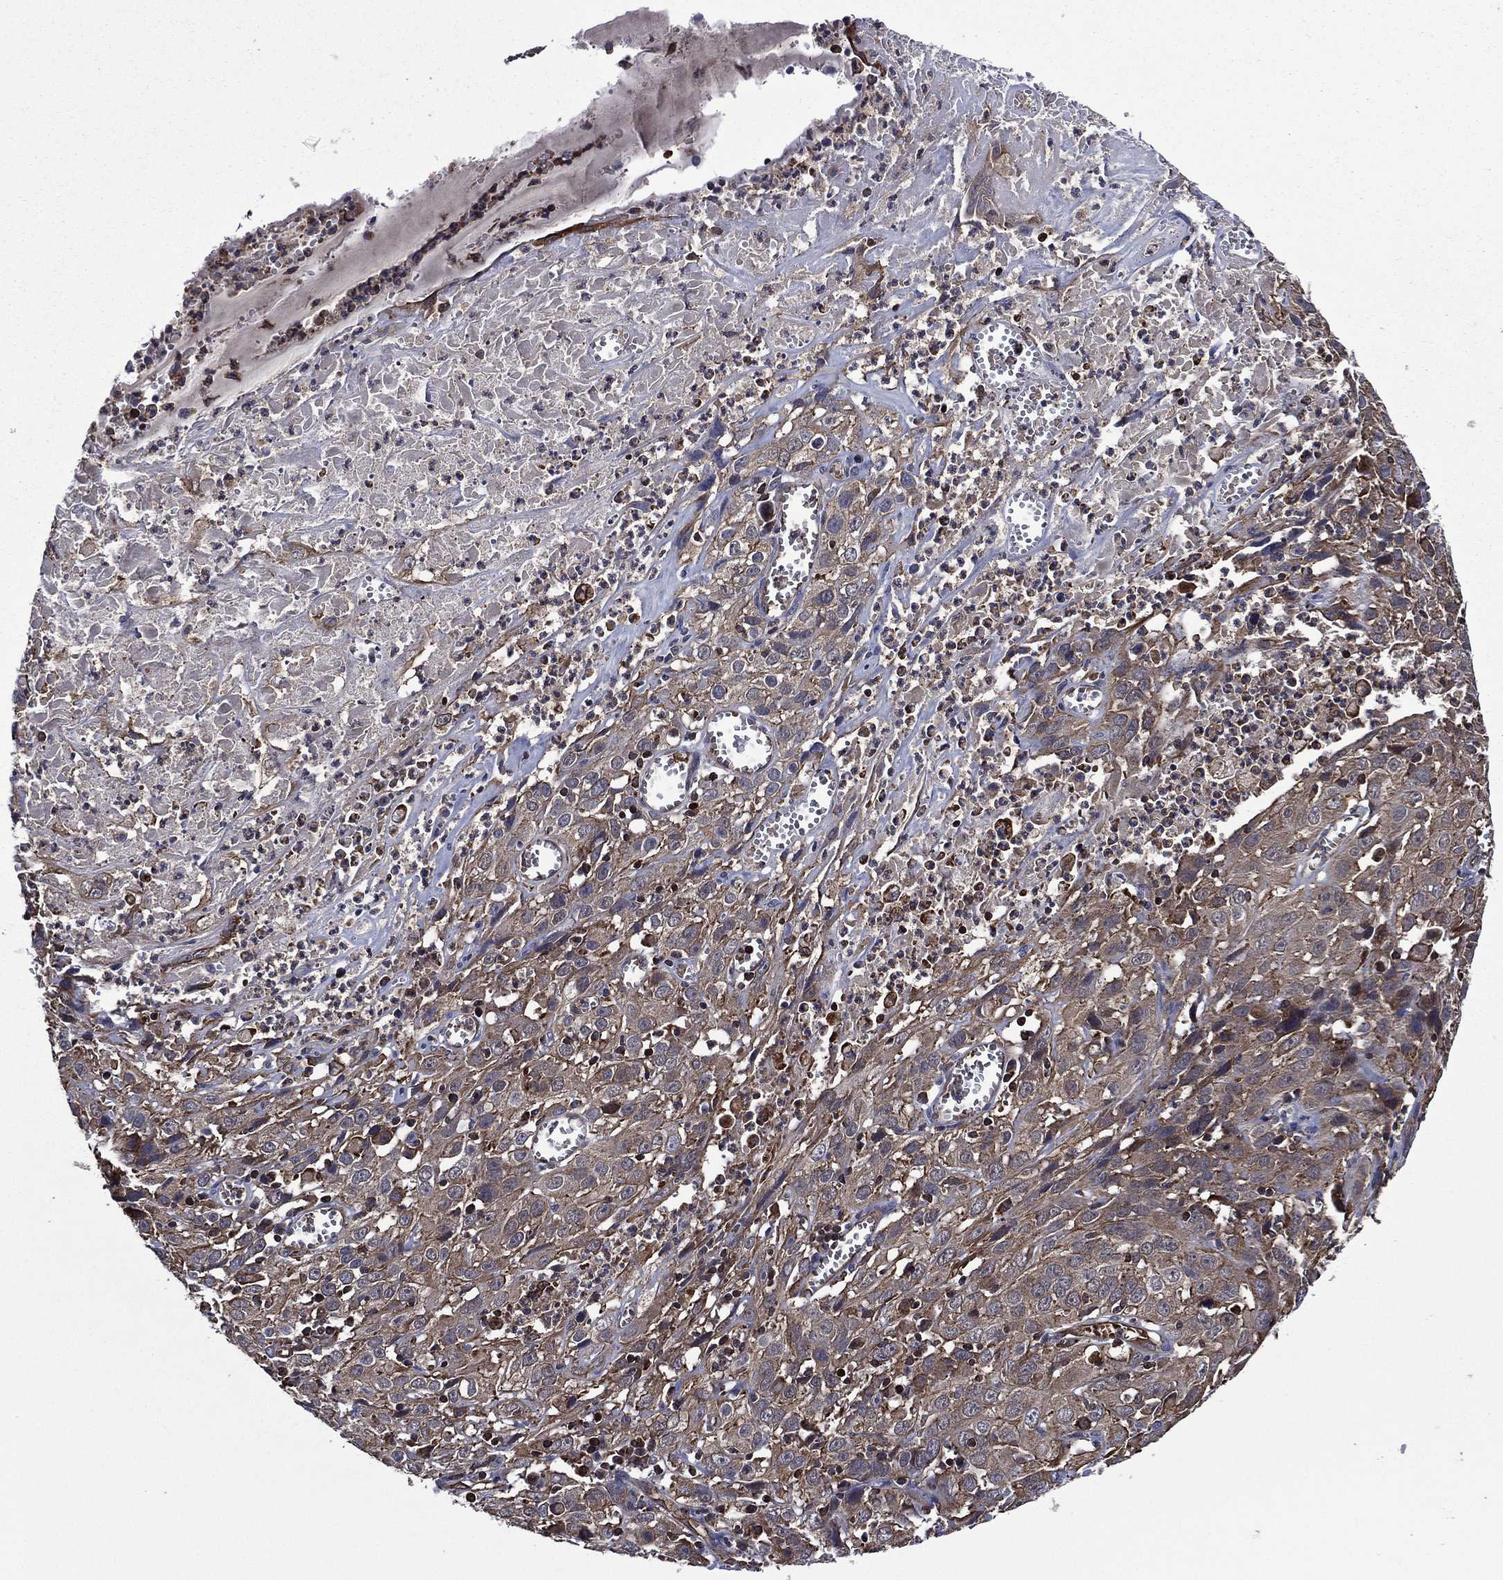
{"staining": {"intensity": "moderate", "quantity": "25%-75%", "location": "cytoplasmic/membranous"}, "tissue": "cervical cancer", "cell_type": "Tumor cells", "image_type": "cancer", "snomed": [{"axis": "morphology", "description": "Squamous cell carcinoma, NOS"}, {"axis": "topography", "description": "Cervix"}], "caption": "Immunohistochemical staining of human cervical squamous cell carcinoma displays medium levels of moderate cytoplasmic/membranous protein staining in approximately 25%-75% of tumor cells.", "gene": "PLPP3", "patient": {"sex": "female", "age": 32}}